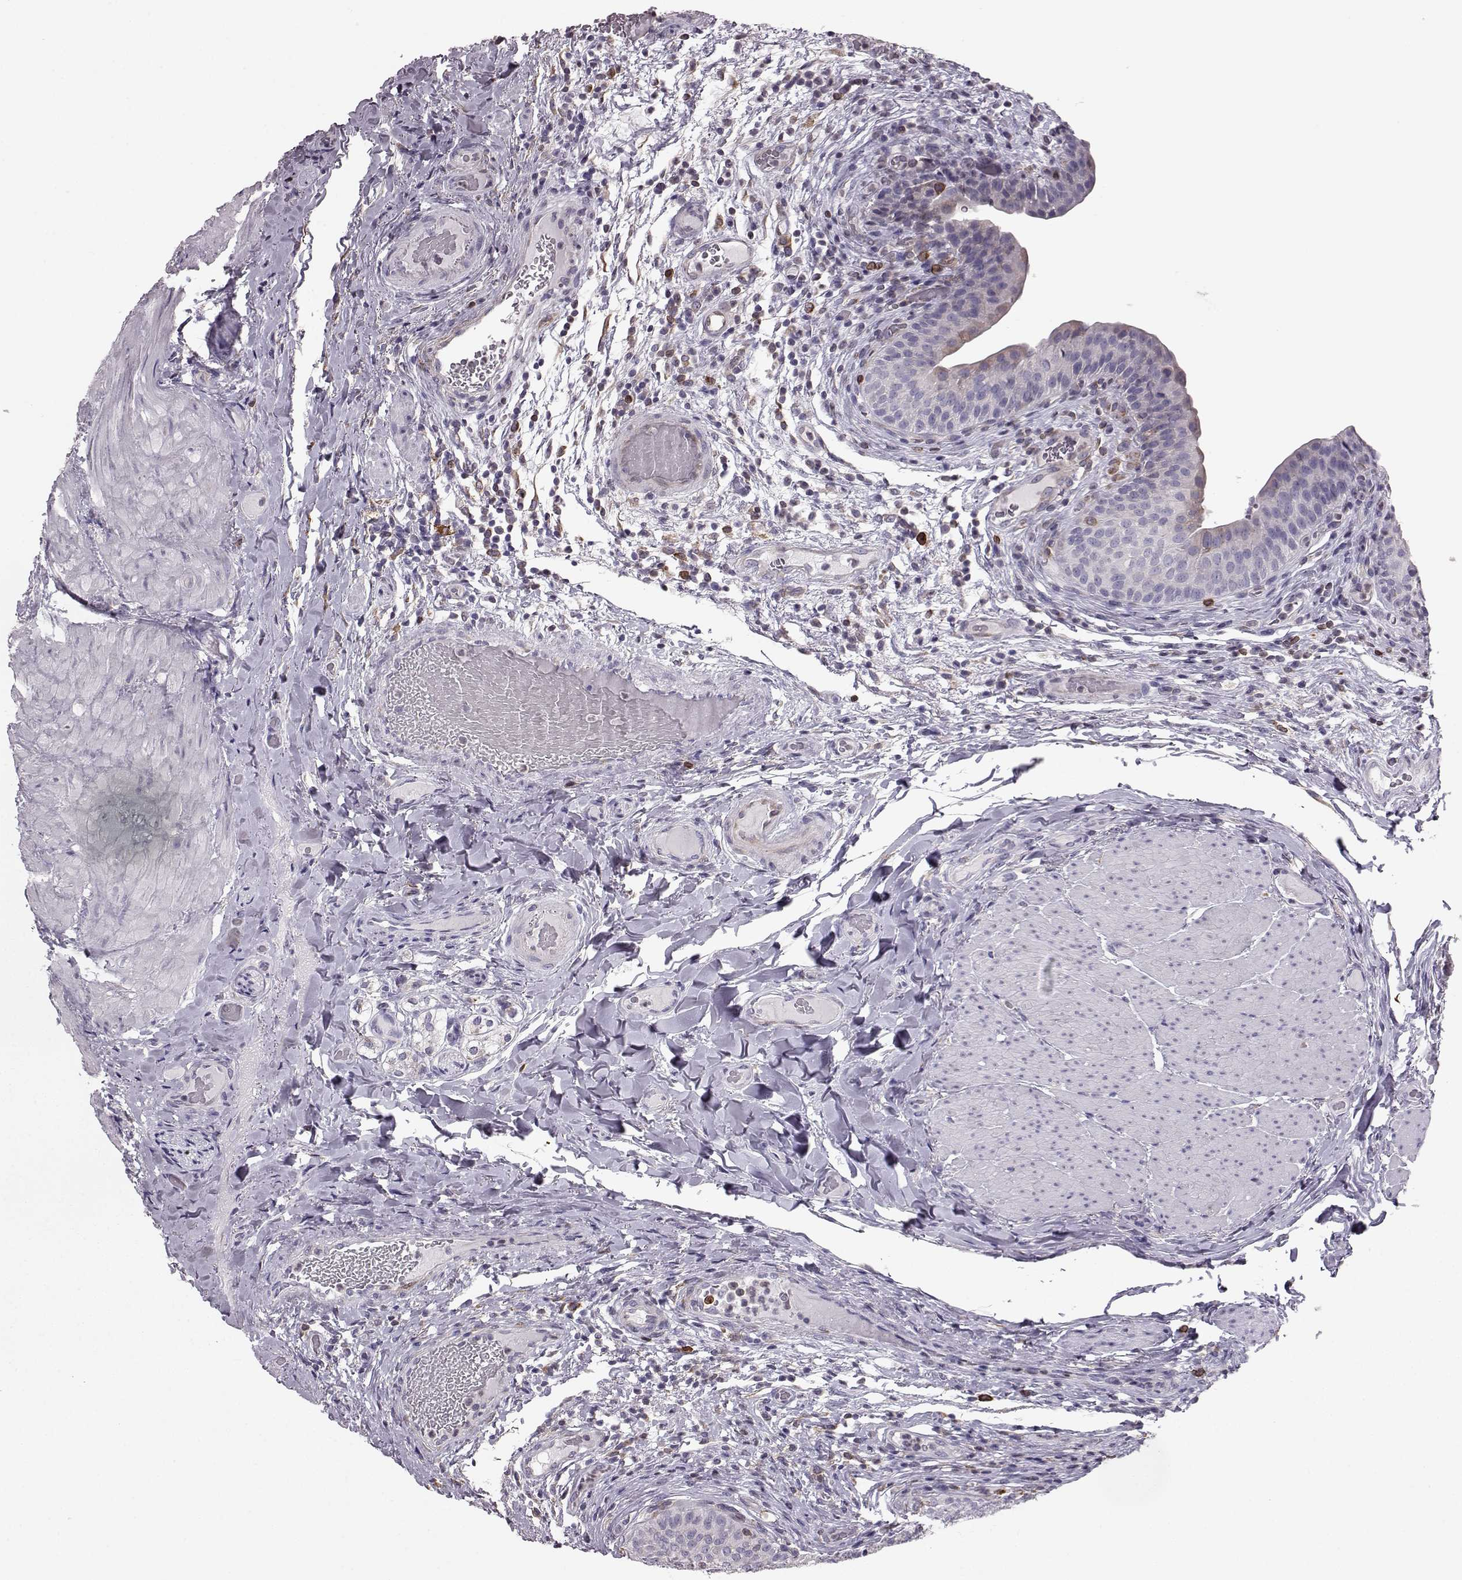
{"staining": {"intensity": "moderate", "quantity": "<25%", "location": "cytoplasmic/membranous"}, "tissue": "urinary bladder", "cell_type": "Urothelial cells", "image_type": "normal", "snomed": [{"axis": "morphology", "description": "Normal tissue, NOS"}, {"axis": "topography", "description": "Urinary bladder"}], "caption": "Moderate cytoplasmic/membranous expression for a protein is identified in approximately <25% of urothelial cells of unremarkable urinary bladder using immunohistochemistry (IHC).", "gene": "ELOVL5", "patient": {"sex": "male", "age": 66}}